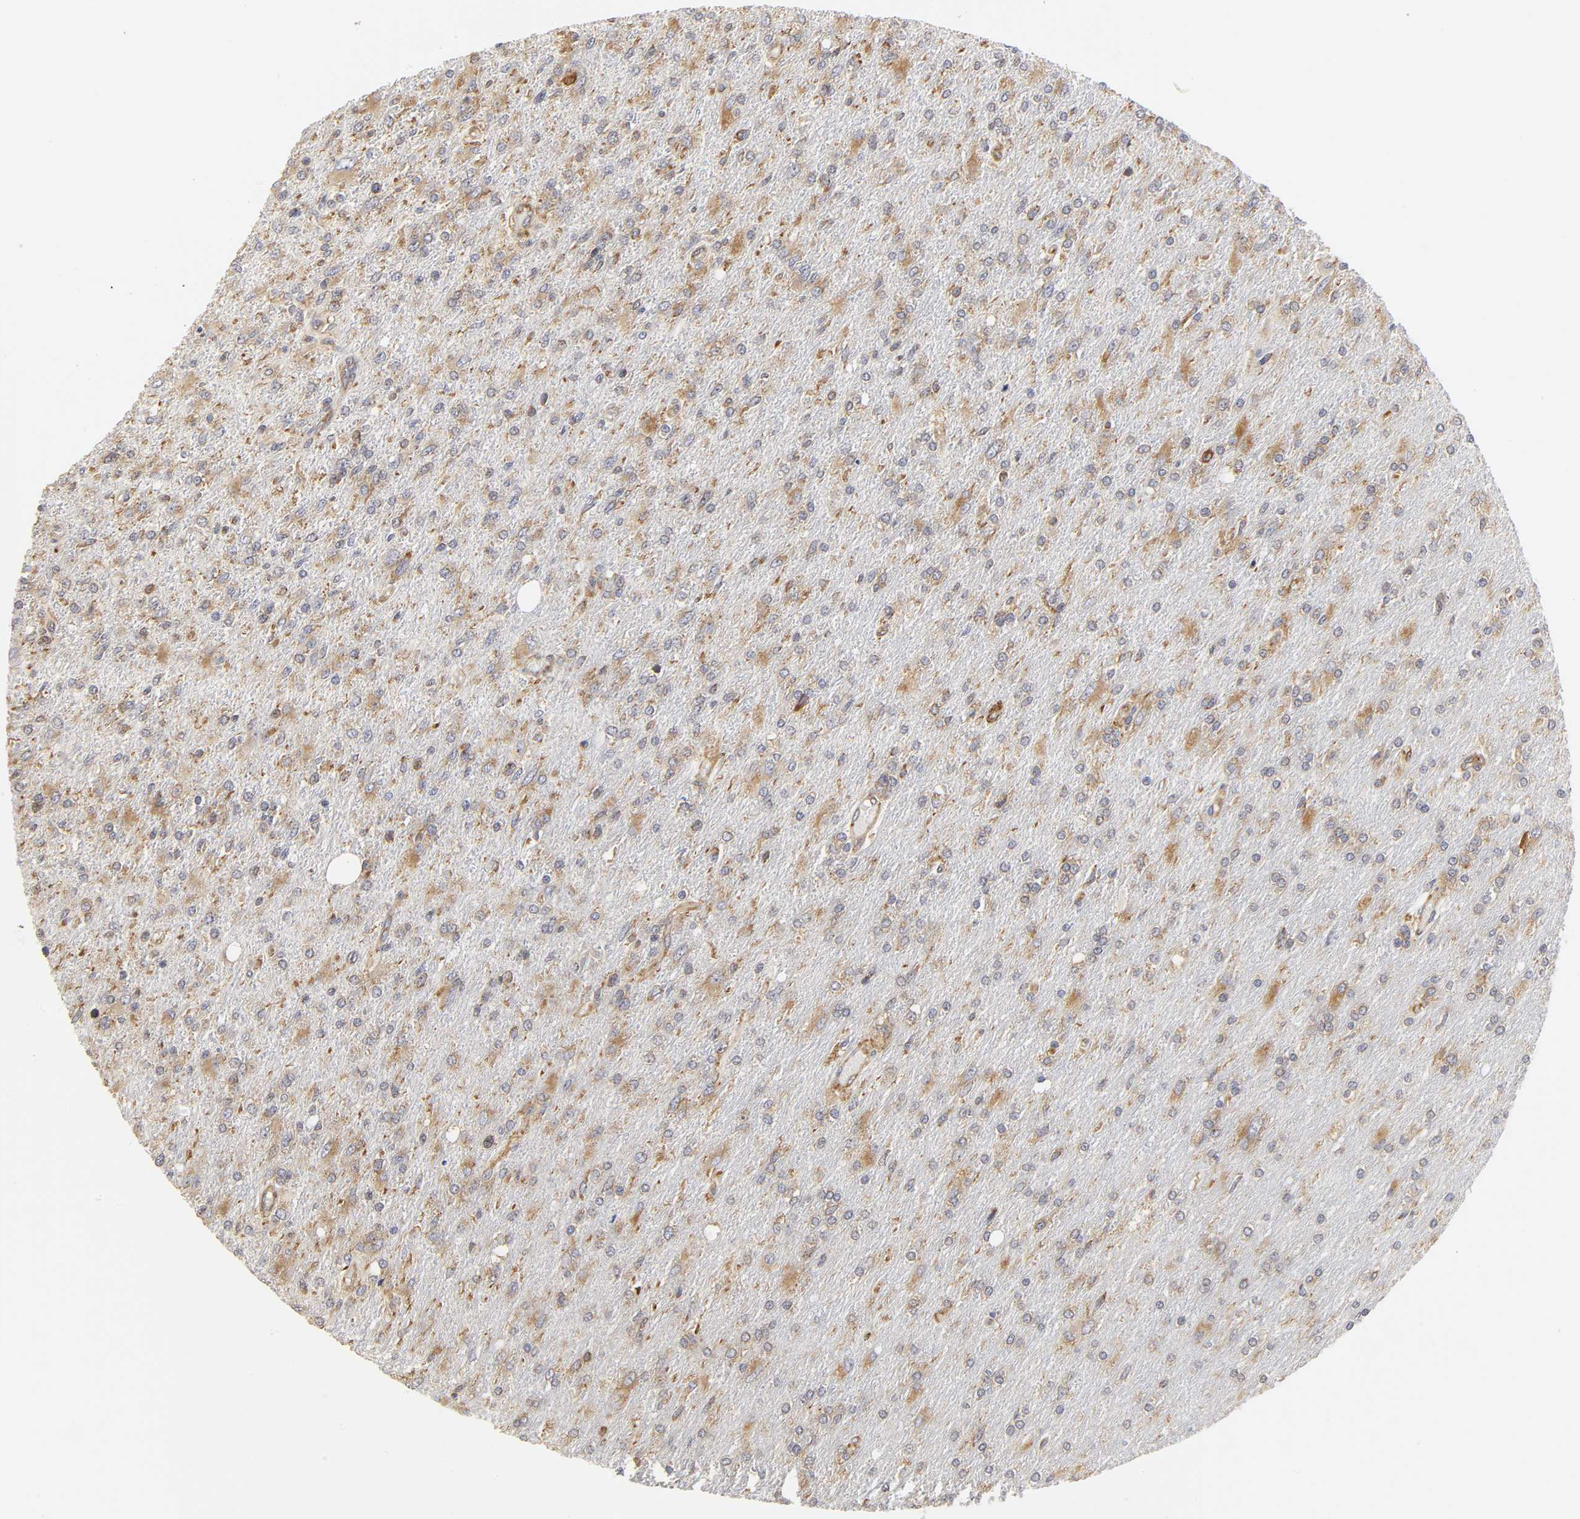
{"staining": {"intensity": "moderate", "quantity": ">75%", "location": "cytoplasmic/membranous"}, "tissue": "glioma", "cell_type": "Tumor cells", "image_type": "cancer", "snomed": [{"axis": "morphology", "description": "Glioma, malignant, High grade"}, {"axis": "topography", "description": "Cerebral cortex"}], "caption": "Brown immunohistochemical staining in human glioma reveals moderate cytoplasmic/membranous expression in approximately >75% of tumor cells.", "gene": "RPL14", "patient": {"sex": "male", "age": 76}}